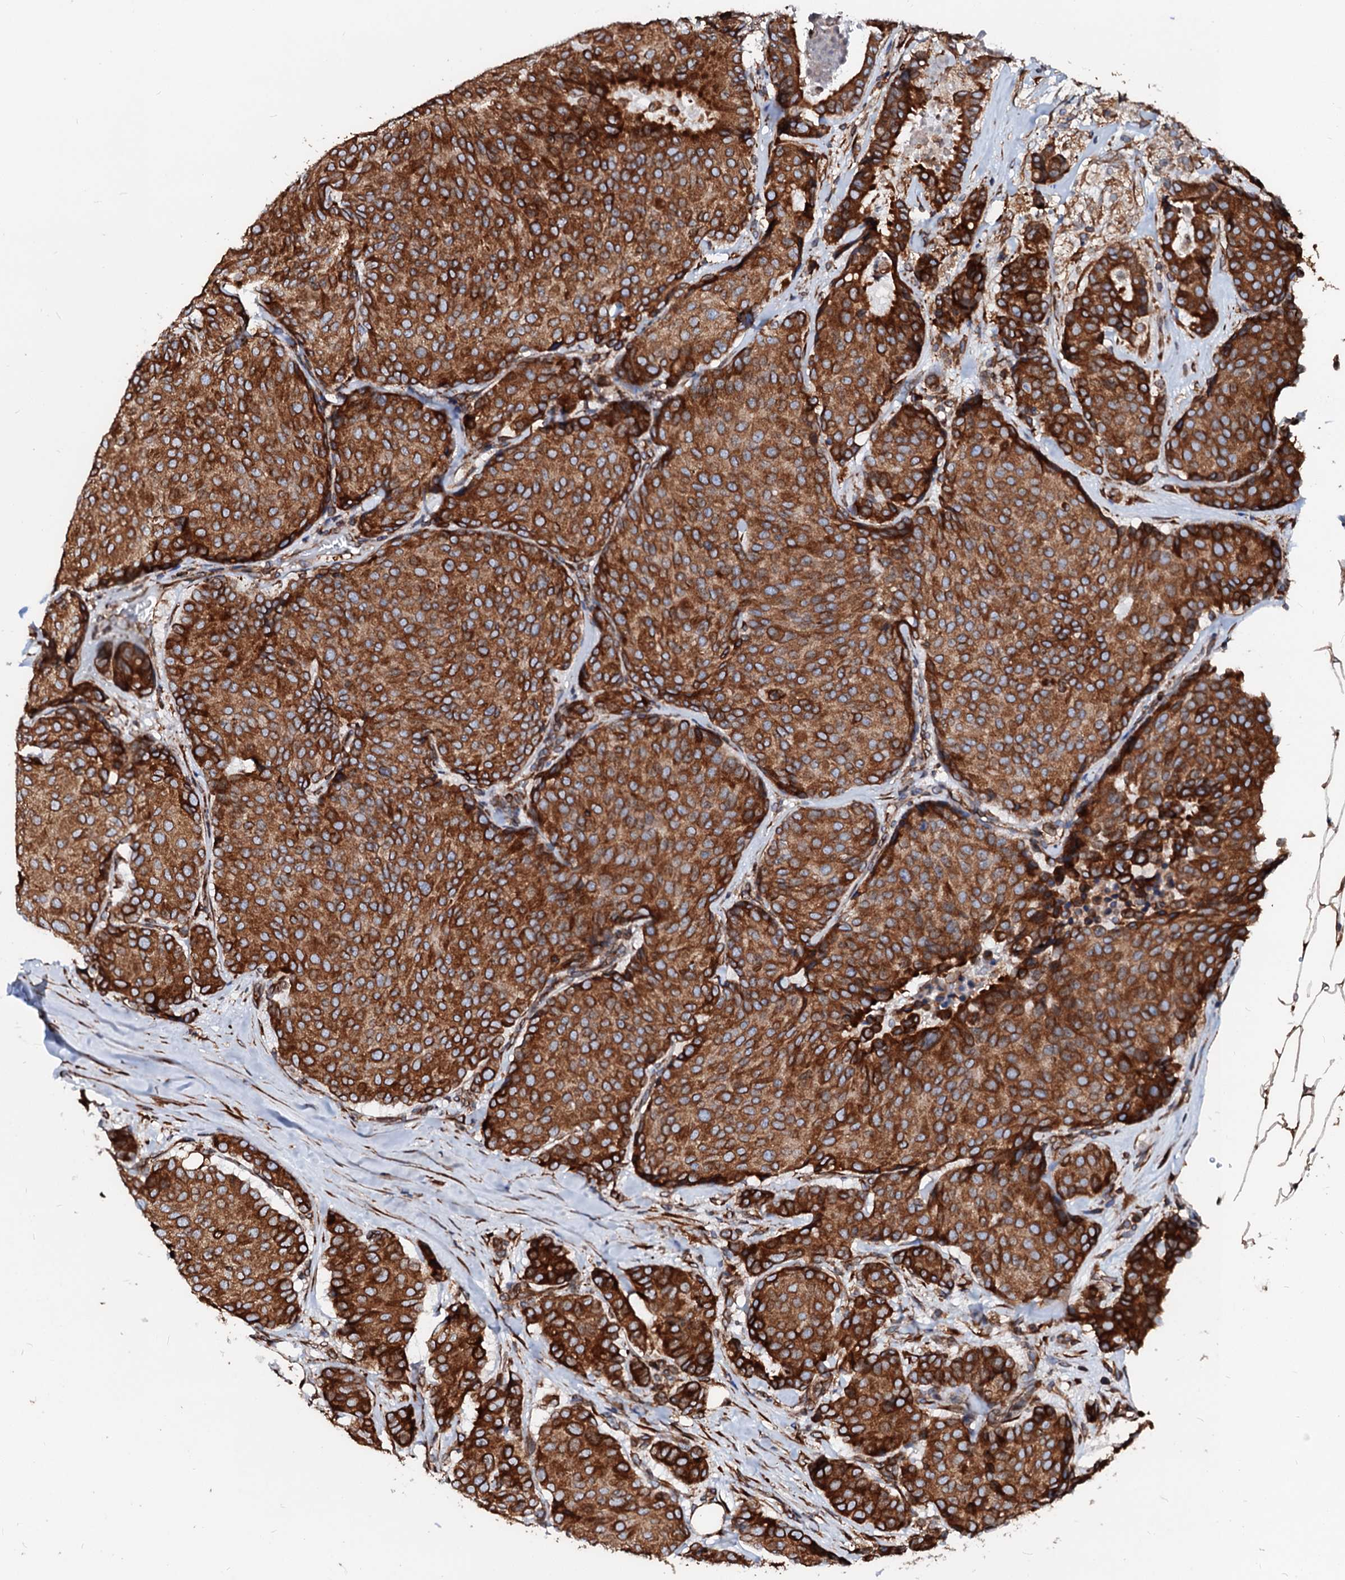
{"staining": {"intensity": "strong", "quantity": ">75%", "location": "cytoplasmic/membranous"}, "tissue": "breast cancer", "cell_type": "Tumor cells", "image_type": "cancer", "snomed": [{"axis": "morphology", "description": "Duct carcinoma"}, {"axis": "topography", "description": "Breast"}], "caption": "Protein analysis of breast cancer tissue demonstrates strong cytoplasmic/membranous positivity in approximately >75% of tumor cells.", "gene": "DERL1", "patient": {"sex": "female", "age": 75}}